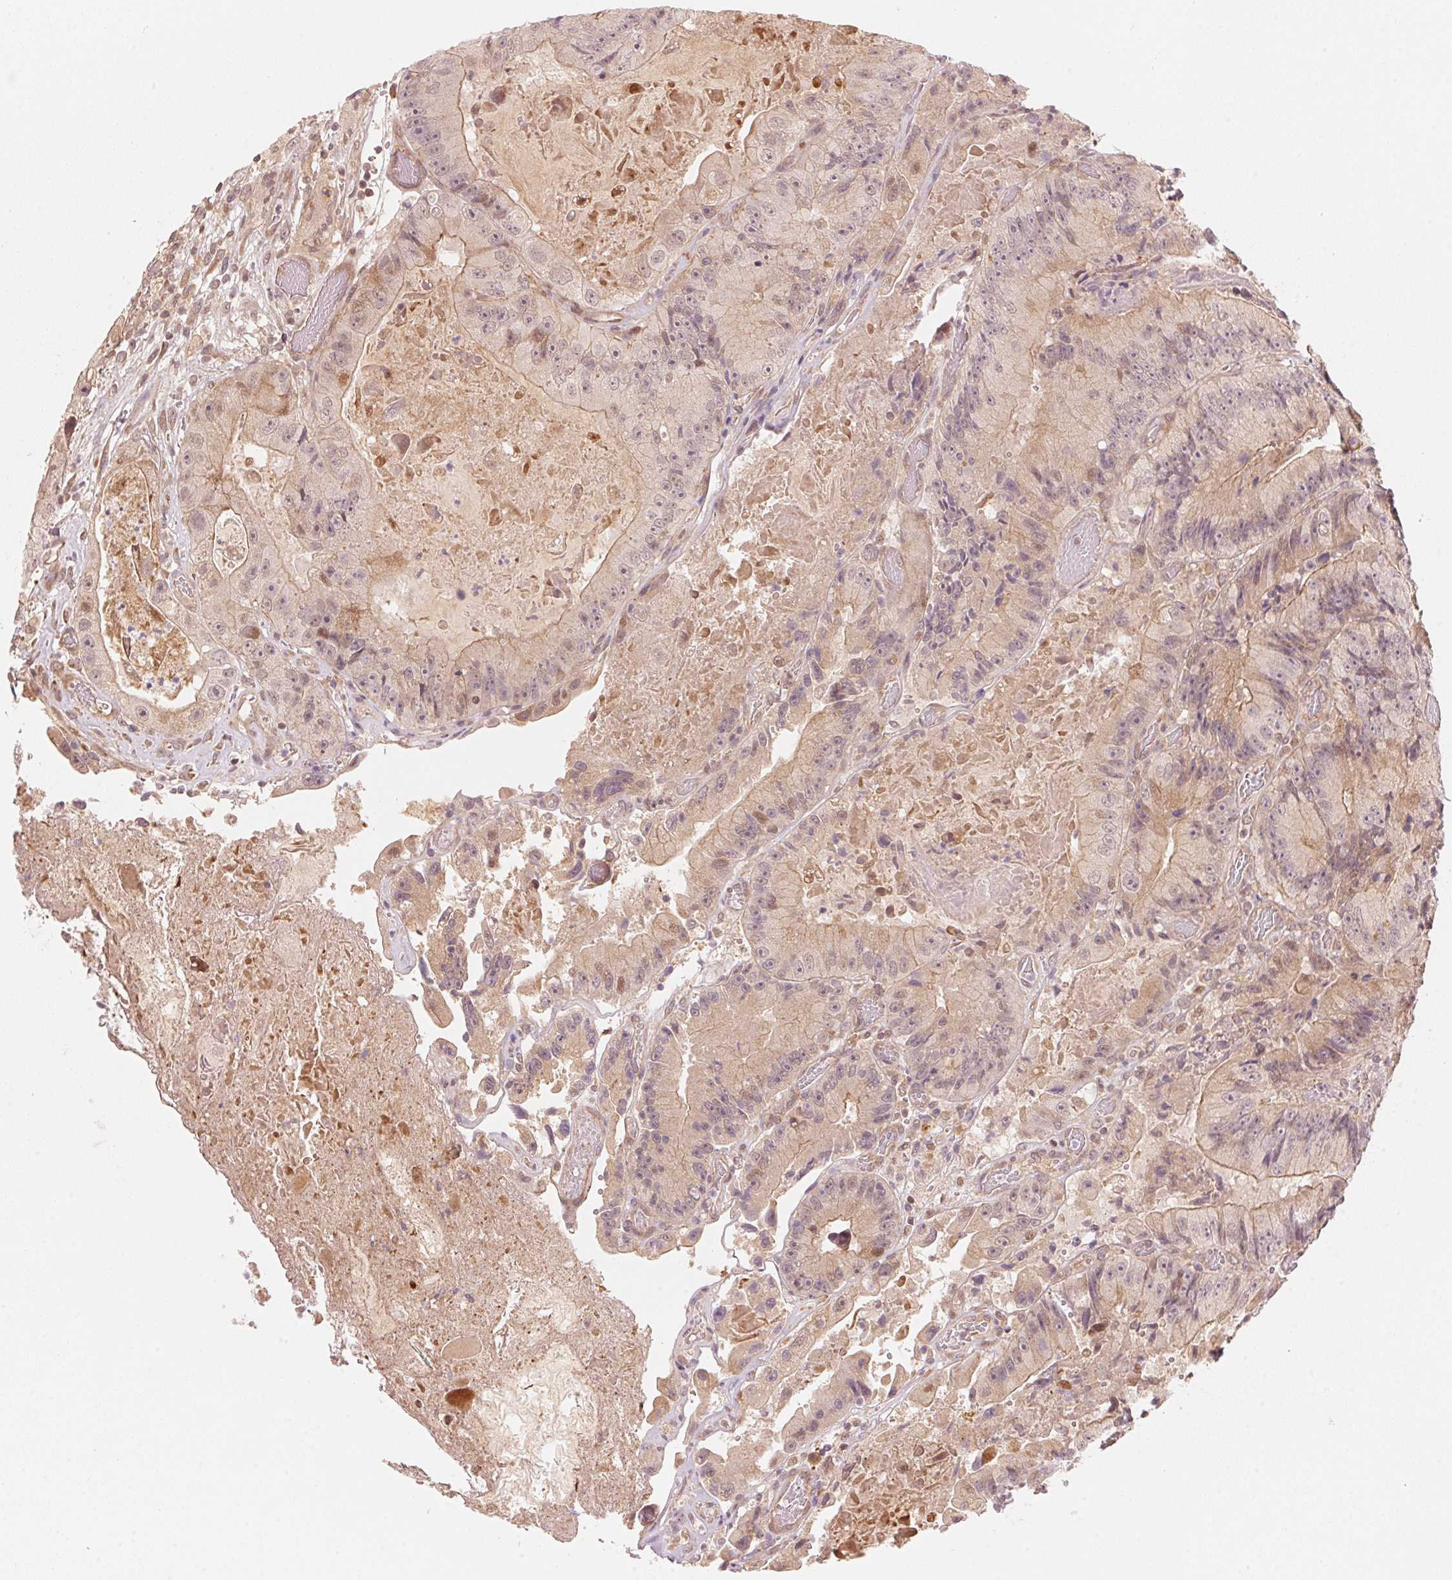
{"staining": {"intensity": "weak", "quantity": "25%-75%", "location": "cytoplasmic/membranous"}, "tissue": "colorectal cancer", "cell_type": "Tumor cells", "image_type": "cancer", "snomed": [{"axis": "morphology", "description": "Adenocarcinoma, NOS"}, {"axis": "topography", "description": "Colon"}], "caption": "IHC staining of colorectal cancer (adenocarcinoma), which displays low levels of weak cytoplasmic/membranous positivity in approximately 25%-75% of tumor cells indicating weak cytoplasmic/membranous protein positivity. The staining was performed using DAB (3,3'-diaminobenzidine) (brown) for protein detection and nuclei were counterstained in hematoxylin (blue).", "gene": "PRKN", "patient": {"sex": "female", "age": 86}}